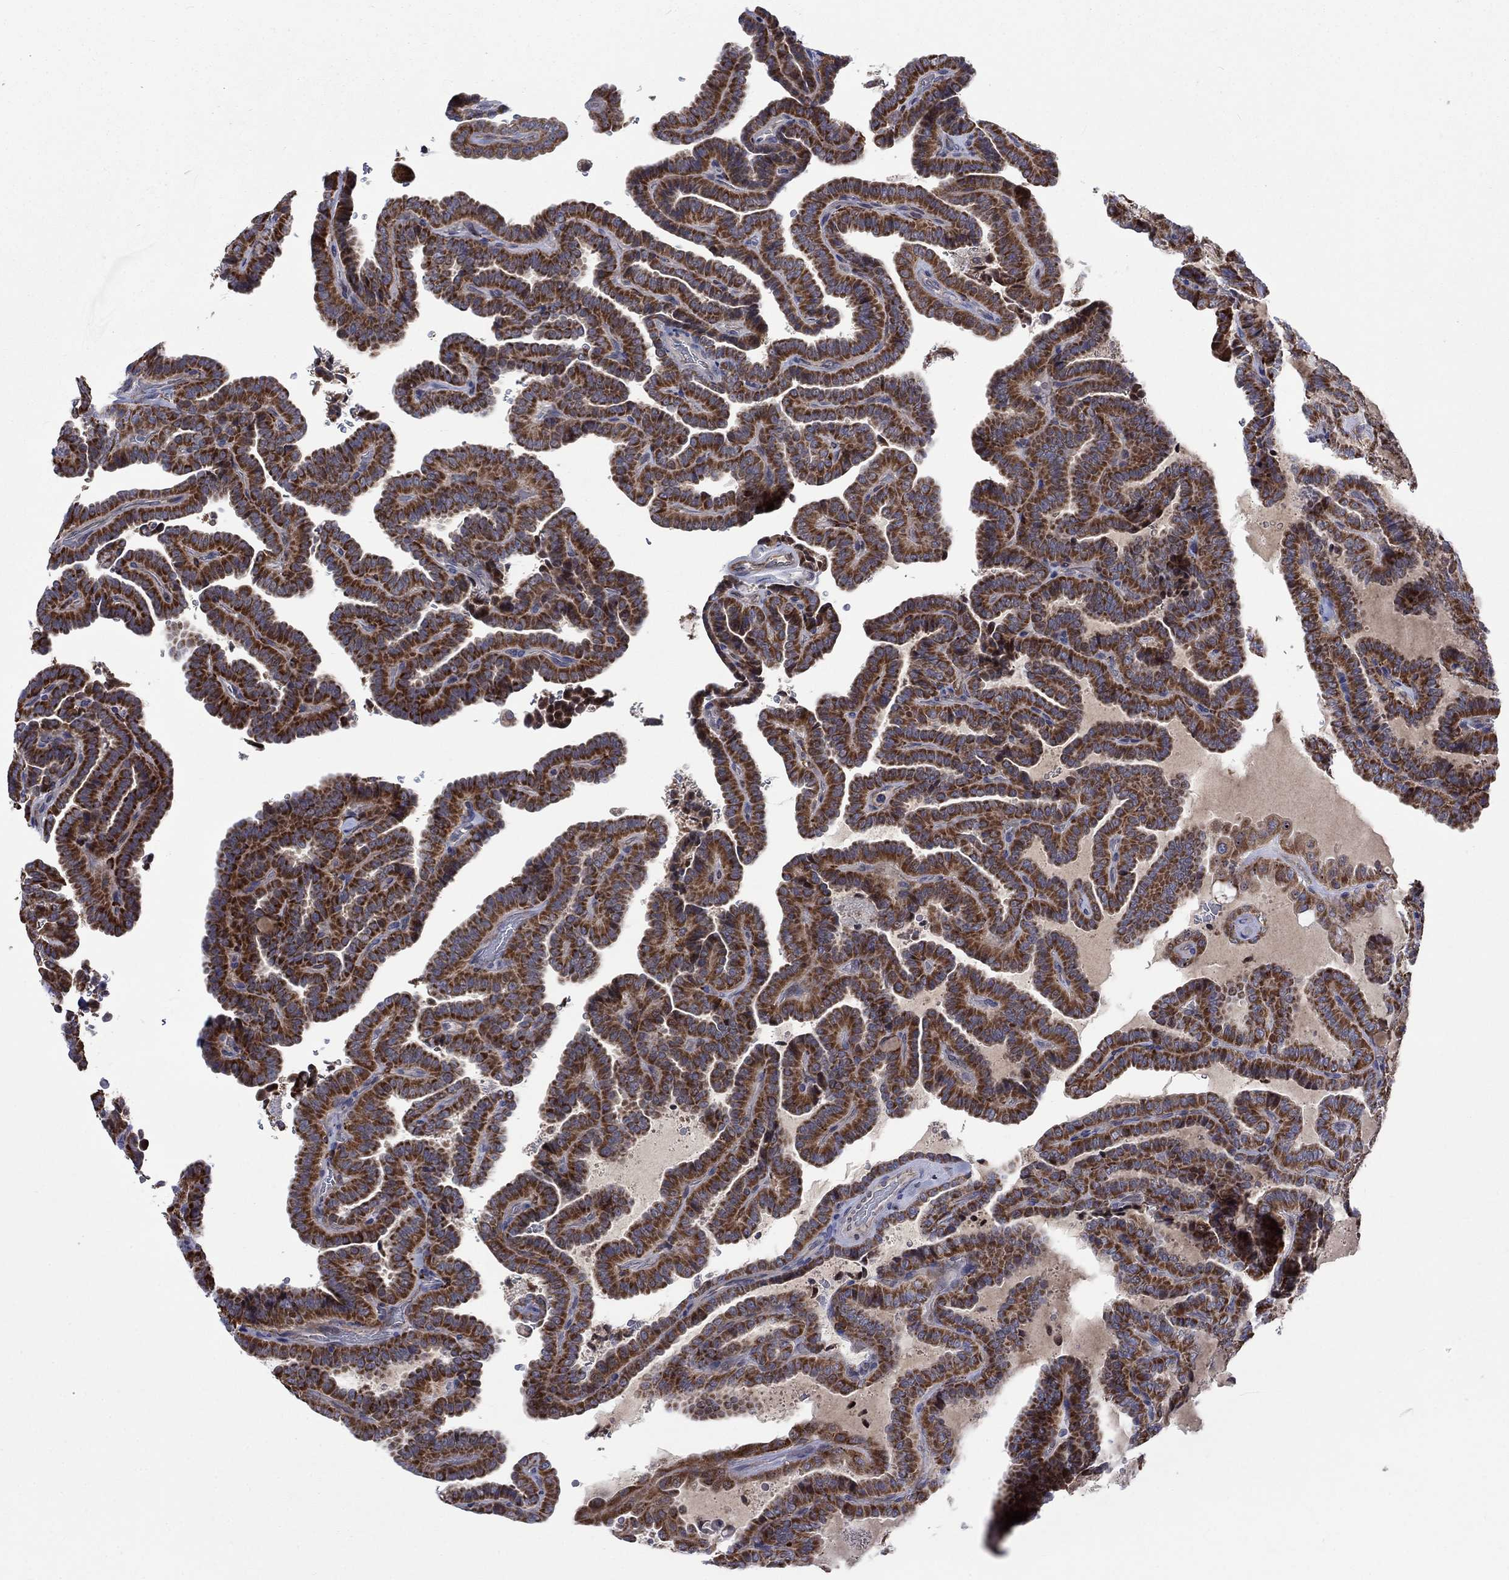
{"staining": {"intensity": "strong", "quantity": ">75%", "location": "cytoplasmic/membranous"}, "tissue": "thyroid cancer", "cell_type": "Tumor cells", "image_type": "cancer", "snomed": [{"axis": "morphology", "description": "Papillary adenocarcinoma, NOS"}, {"axis": "topography", "description": "Thyroid gland"}], "caption": "Thyroid cancer (papillary adenocarcinoma) was stained to show a protein in brown. There is high levels of strong cytoplasmic/membranous expression in approximately >75% of tumor cells. (Brightfield microscopy of DAB IHC at high magnification).", "gene": "SLC35F2", "patient": {"sex": "female", "age": 39}}